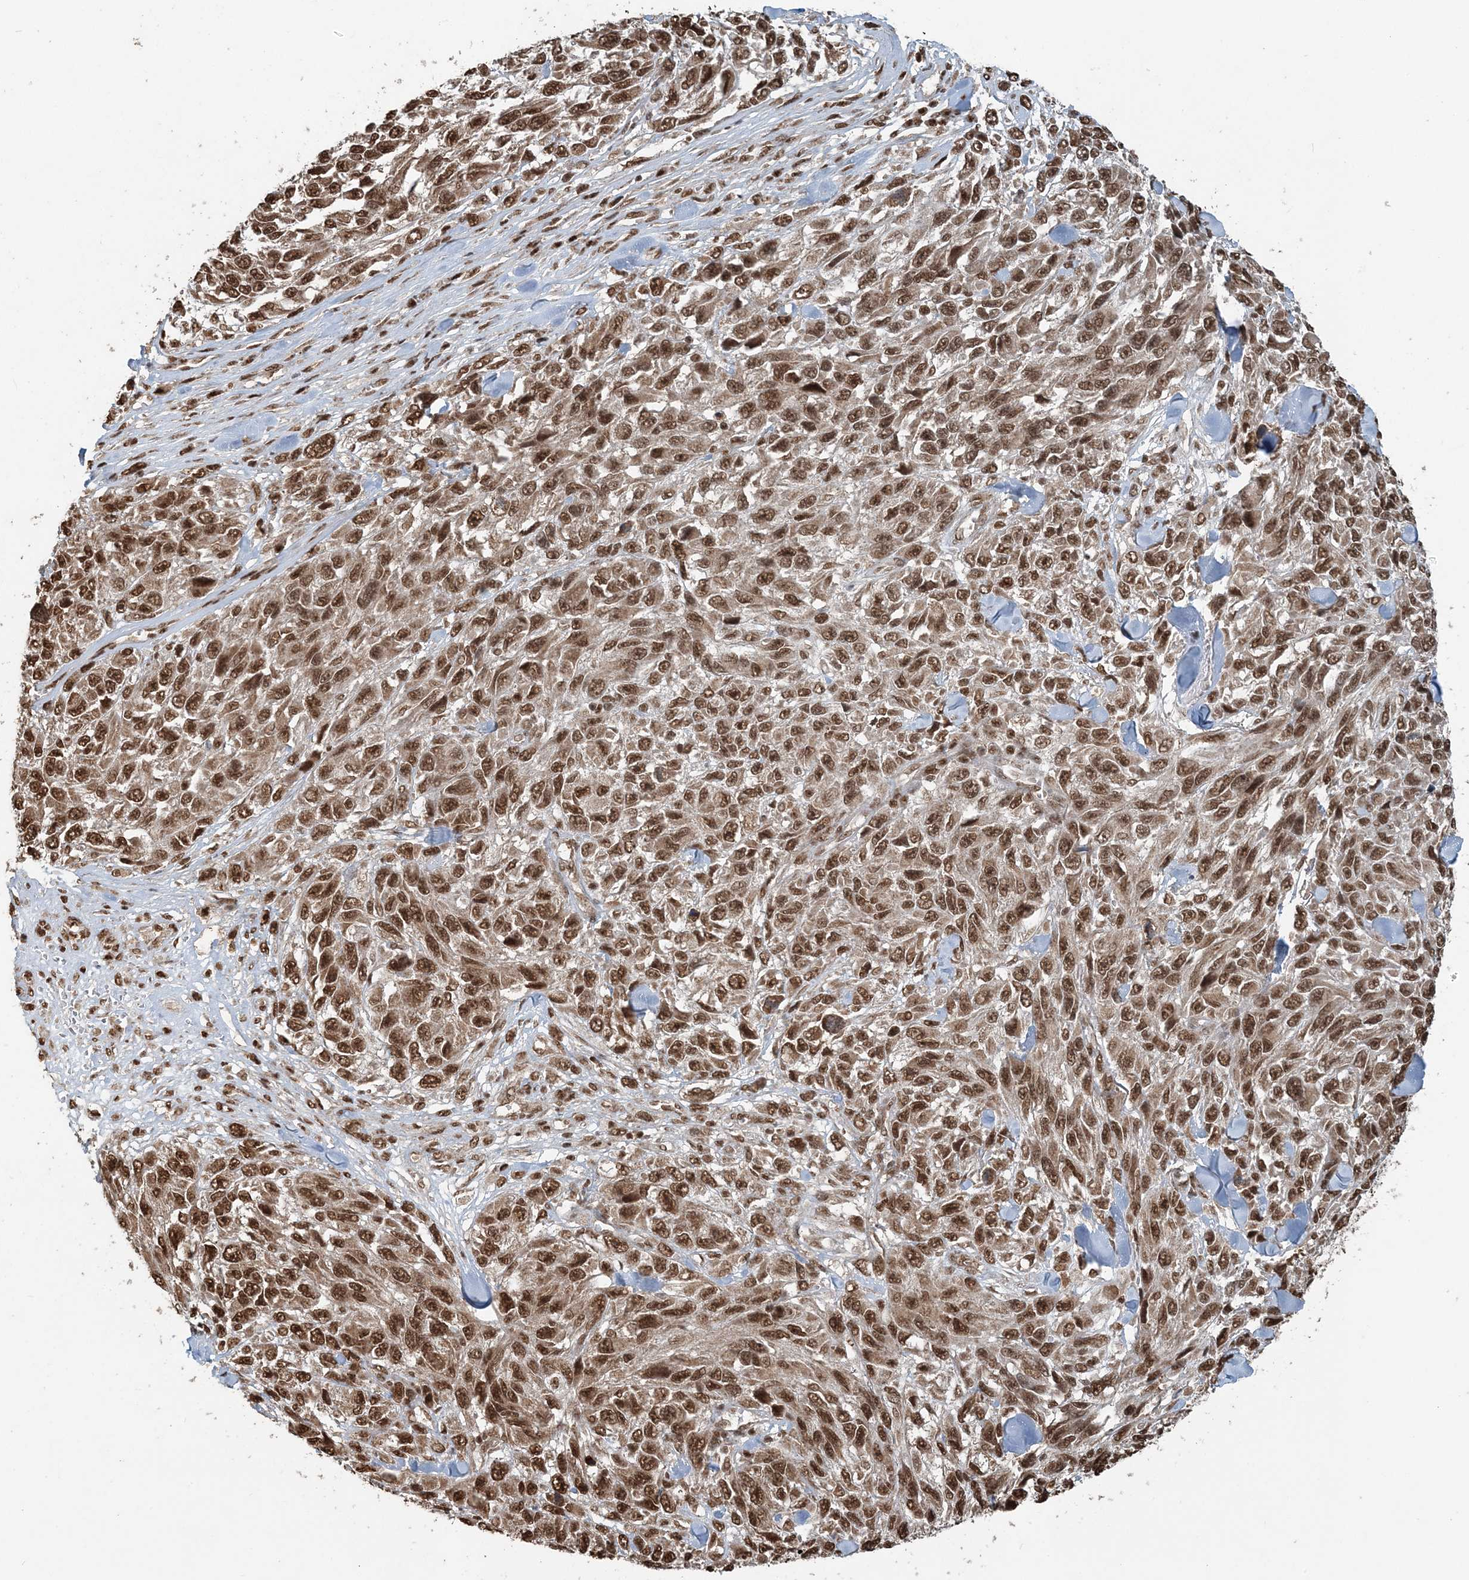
{"staining": {"intensity": "moderate", "quantity": ">75%", "location": "nuclear"}, "tissue": "melanoma", "cell_type": "Tumor cells", "image_type": "cancer", "snomed": [{"axis": "morphology", "description": "Malignant melanoma, NOS"}, {"axis": "topography", "description": "Skin"}], "caption": "IHC of malignant melanoma shows medium levels of moderate nuclear positivity in about >75% of tumor cells.", "gene": "ARHGAP35", "patient": {"sex": "female", "age": 96}}